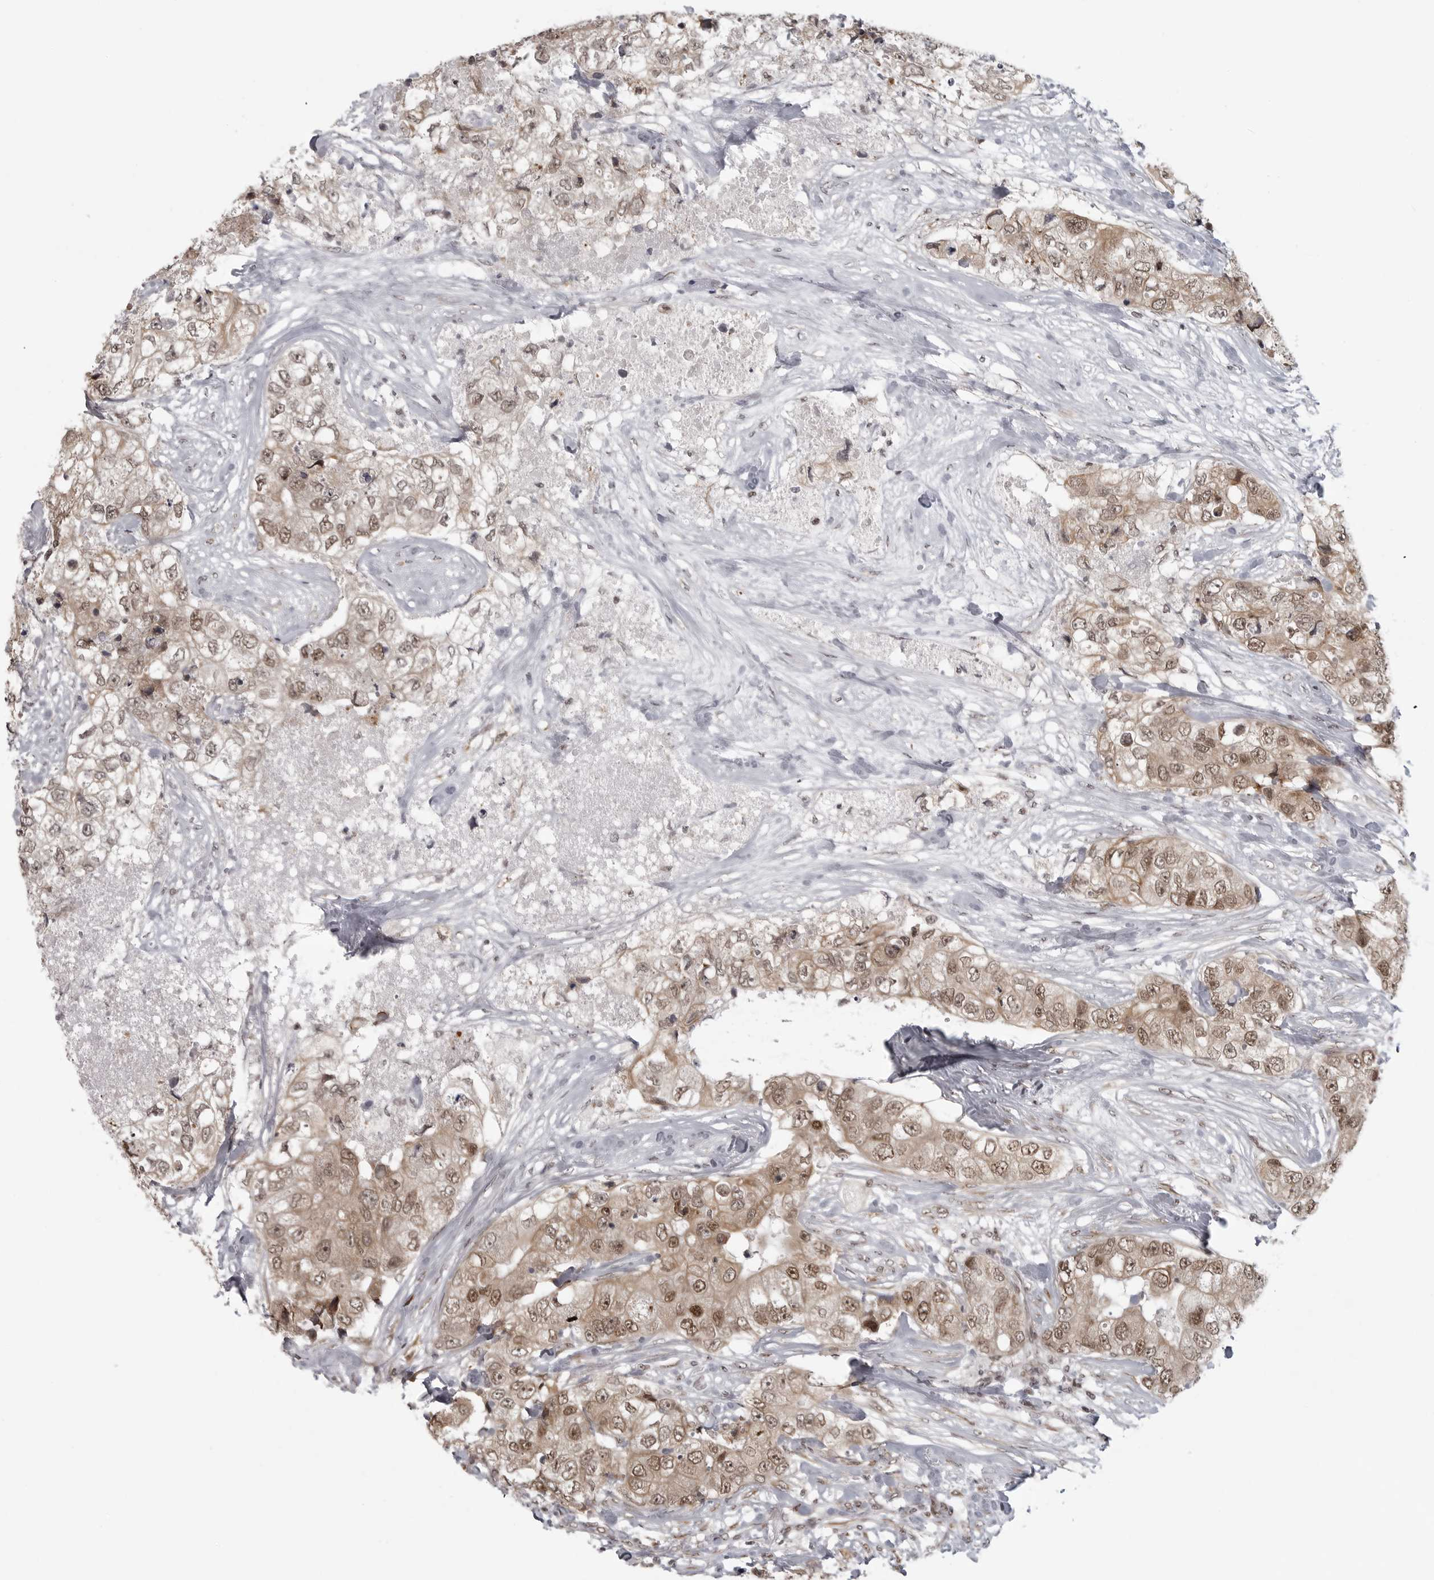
{"staining": {"intensity": "moderate", "quantity": ">75%", "location": "cytoplasmic/membranous,nuclear"}, "tissue": "breast cancer", "cell_type": "Tumor cells", "image_type": "cancer", "snomed": [{"axis": "morphology", "description": "Duct carcinoma"}, {"axis": "topography", "description": "Breast"}], "caption": "Immunohistochemistry (IHC) of breast infiltrating ductal carcinoma reveals medium levels of moderate cytoplasmic/membranous and nuclear staining in about >75% of tumor cells. (IHC, brightfield microscopy, high magnification).", "gene": "PRDM10", "patient": {"sex": "female", "age": 62}}